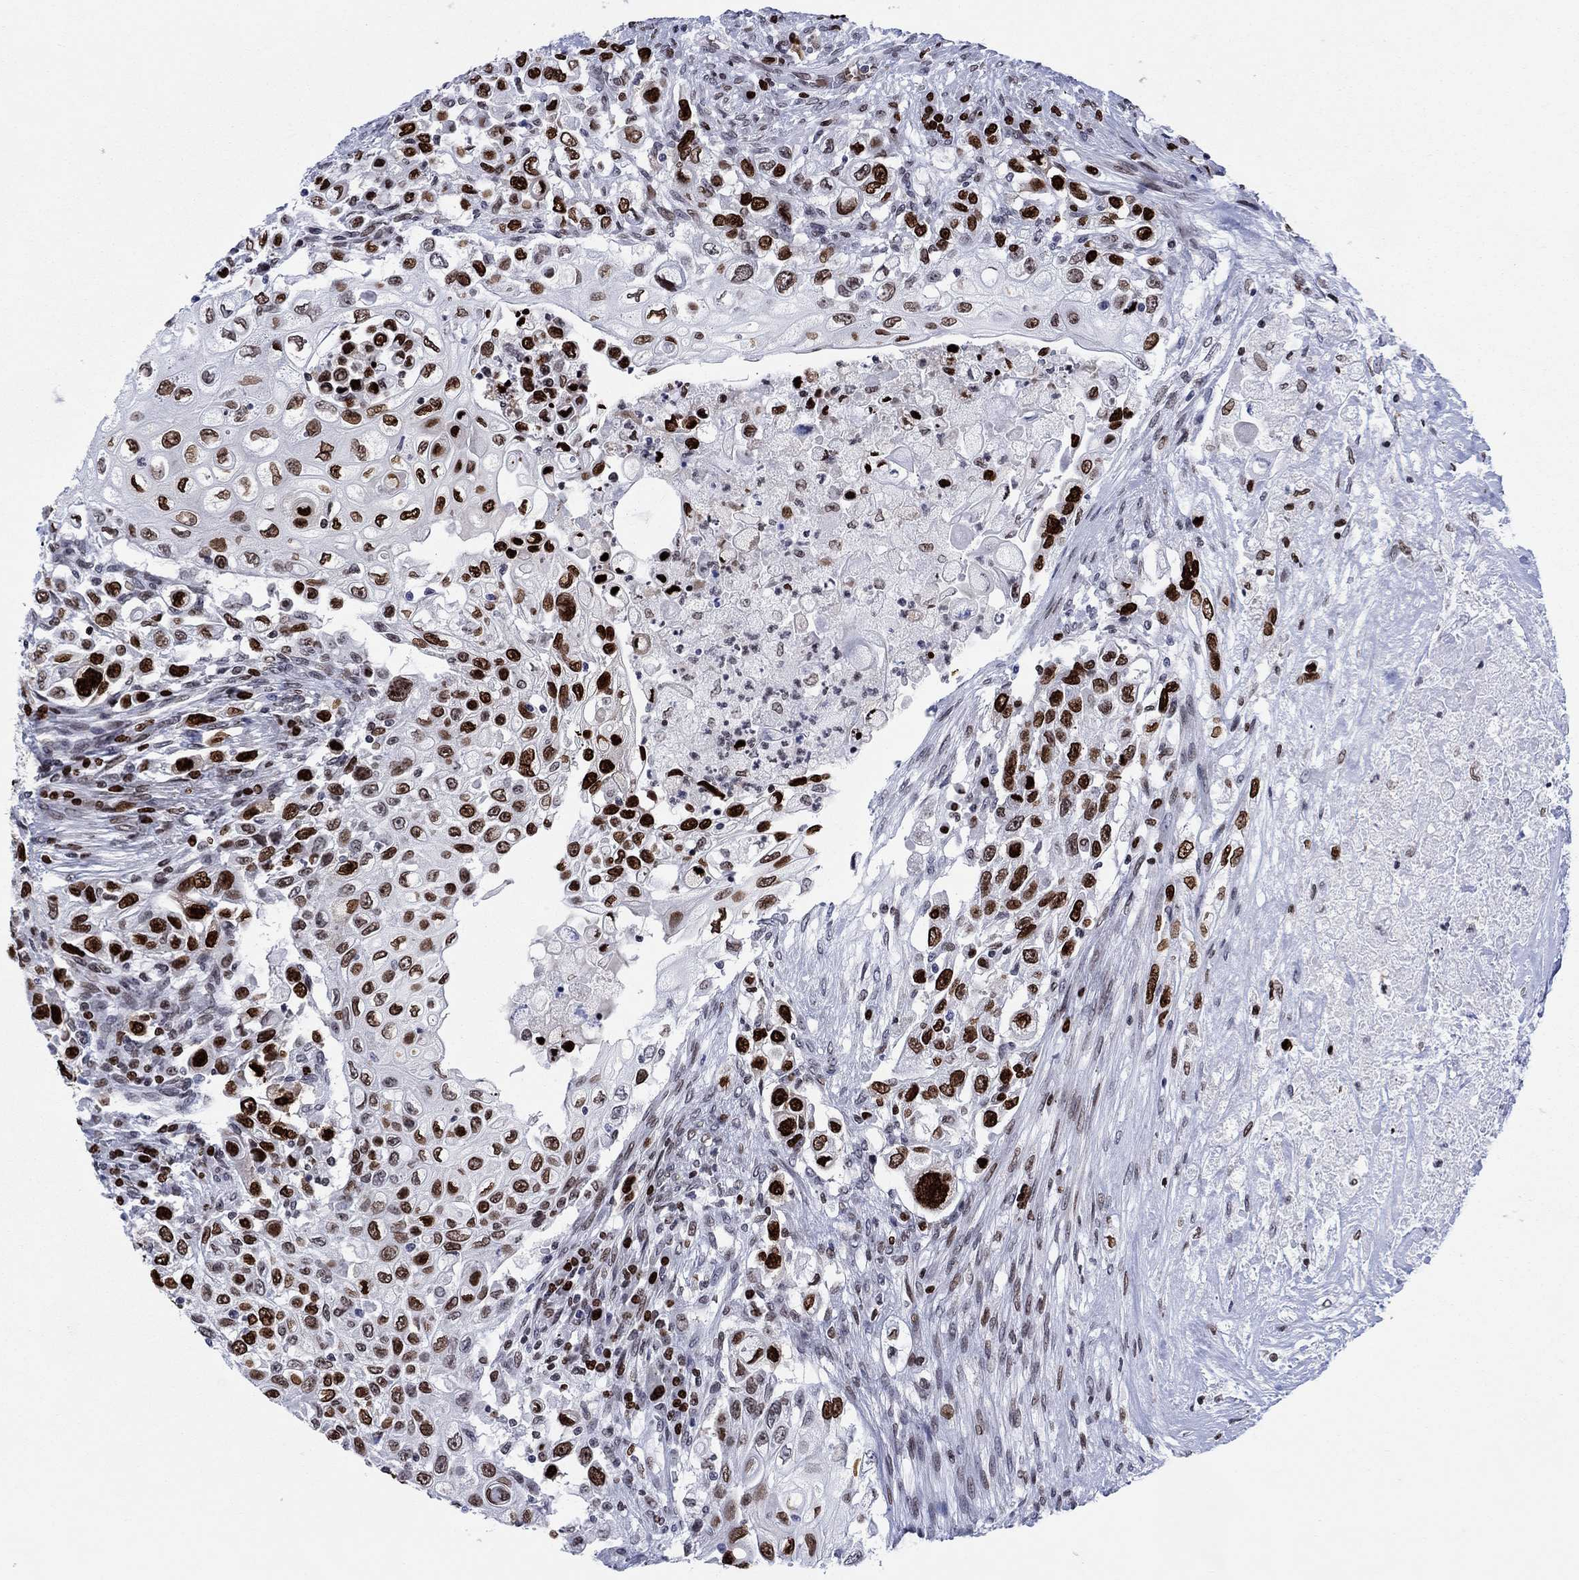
{"staining": {"intensity": "strong", "quantity": "25%-75%", "location": "nuclear"}, "tissue": "urothelial cancer", "cell_type": "Tumor cells", "image_type": "cancer", "snomed": [{"axis": "morphology", "description": "Urothelial carcinoma, High grade"}, {"axis": "topography", "description": "Urinary bladder"}], "caption": "Protein analysis of urothelial cancer tissue reveals strong nuclear expression in approximately 25%-75% of tumor cells. The protein of interest is shown in brown color, while the nuclei are stained blue.", "gene": "HMGA1", "patient": {"sex": "female", "age": 56}}